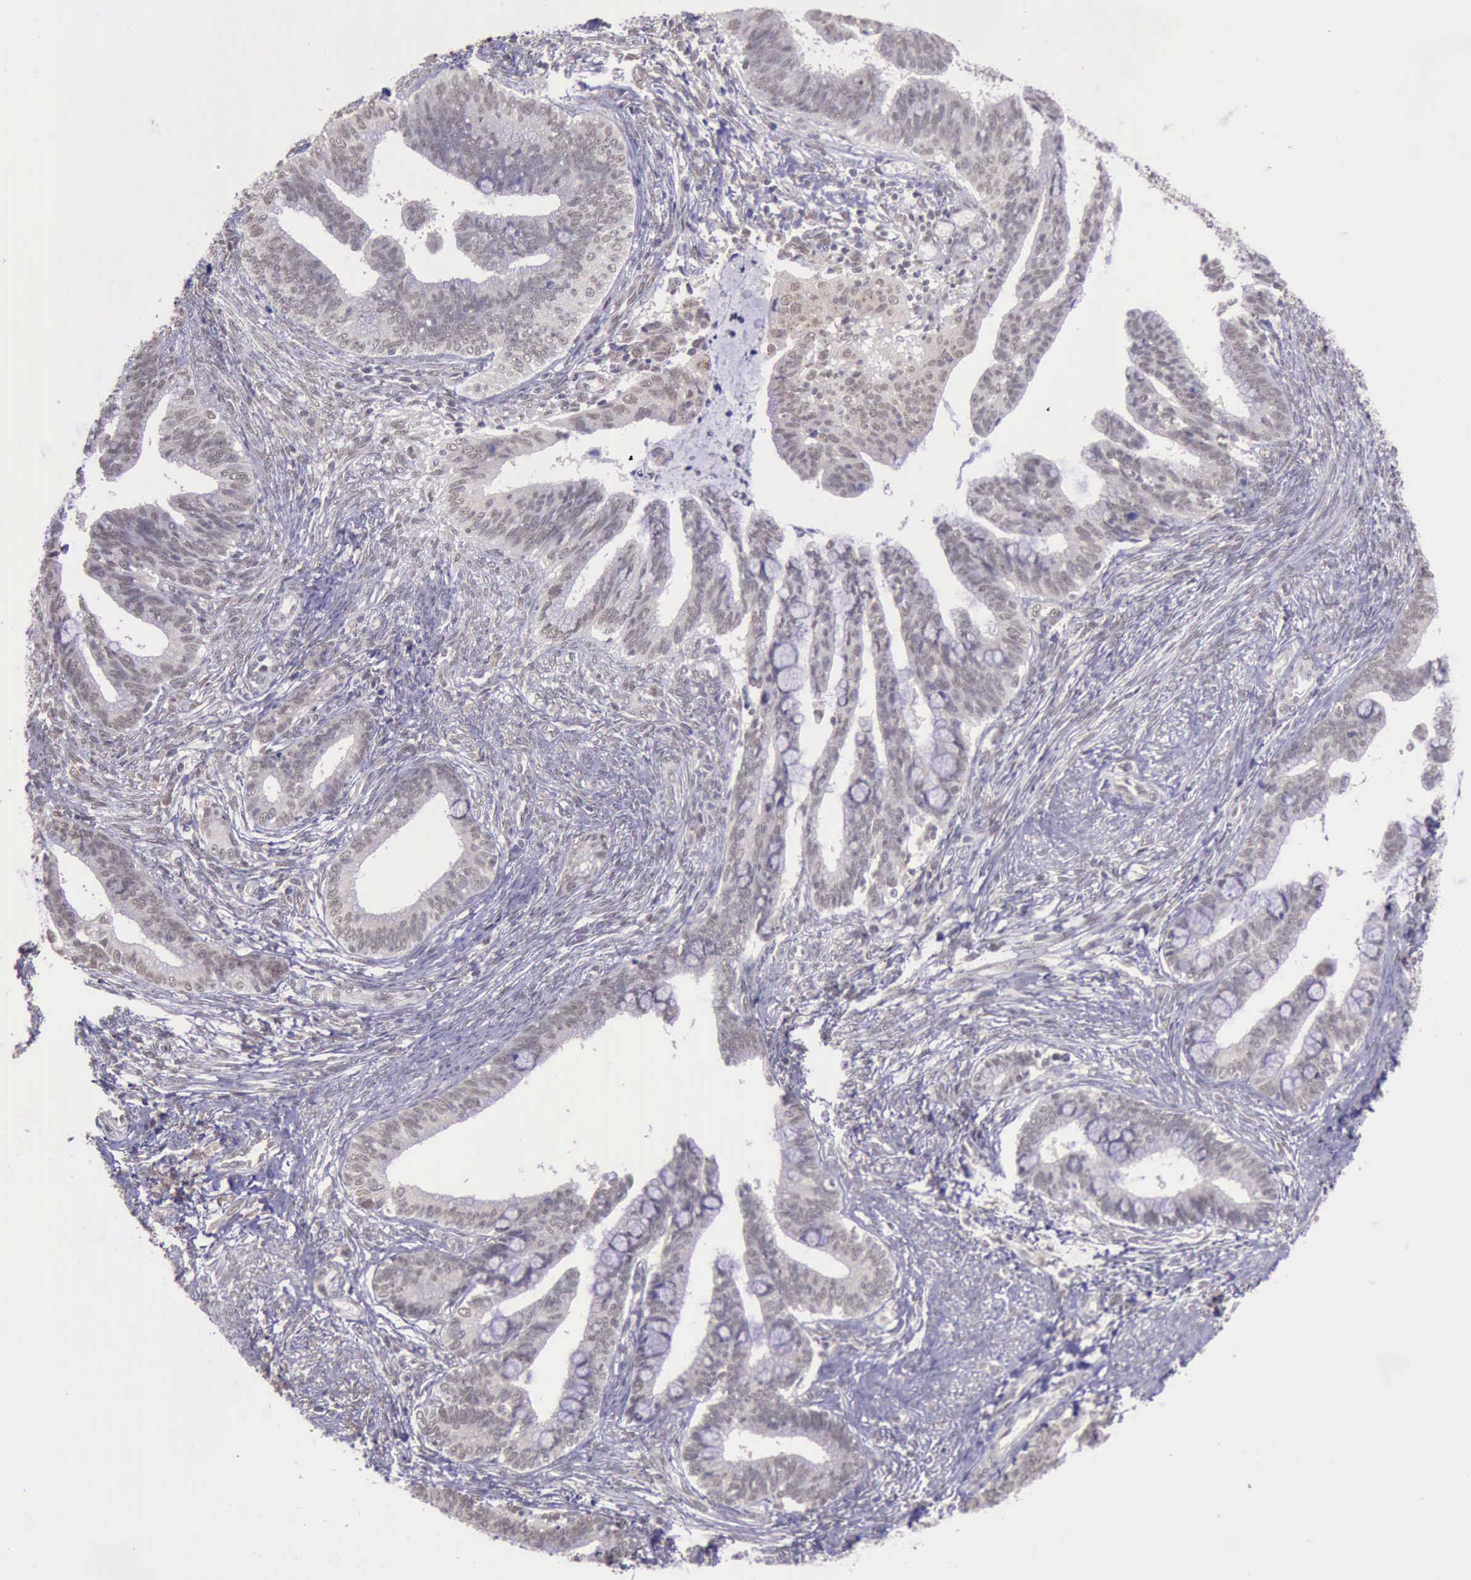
{"staining": {"intensity": "weak", "quantity": ">75%", "location": "nuclear"}, "tissue": "cervical cancer", "cell_type": "Tumor cells", "image_type": "cancer", "snomed": [{"axis": "morphology", "description": "Adenocarcinoma, NOS"}, {"axis": "topography", "description": "Cervix"}], "caption": "Immunohistochemistry (IHC) staining of cervical cancer (adenocarcinoma), which demonstrates low levels of weak nuclear staining in approximately >75% of tumor cells indicating weak nuclear protein staining. The staining was performed using DAB (brown) for protein detection and nuclei were counterstained in hematoxylin (blue).", "gene": "PRPF39", "patient": {"sex": "female", "age": 36}}